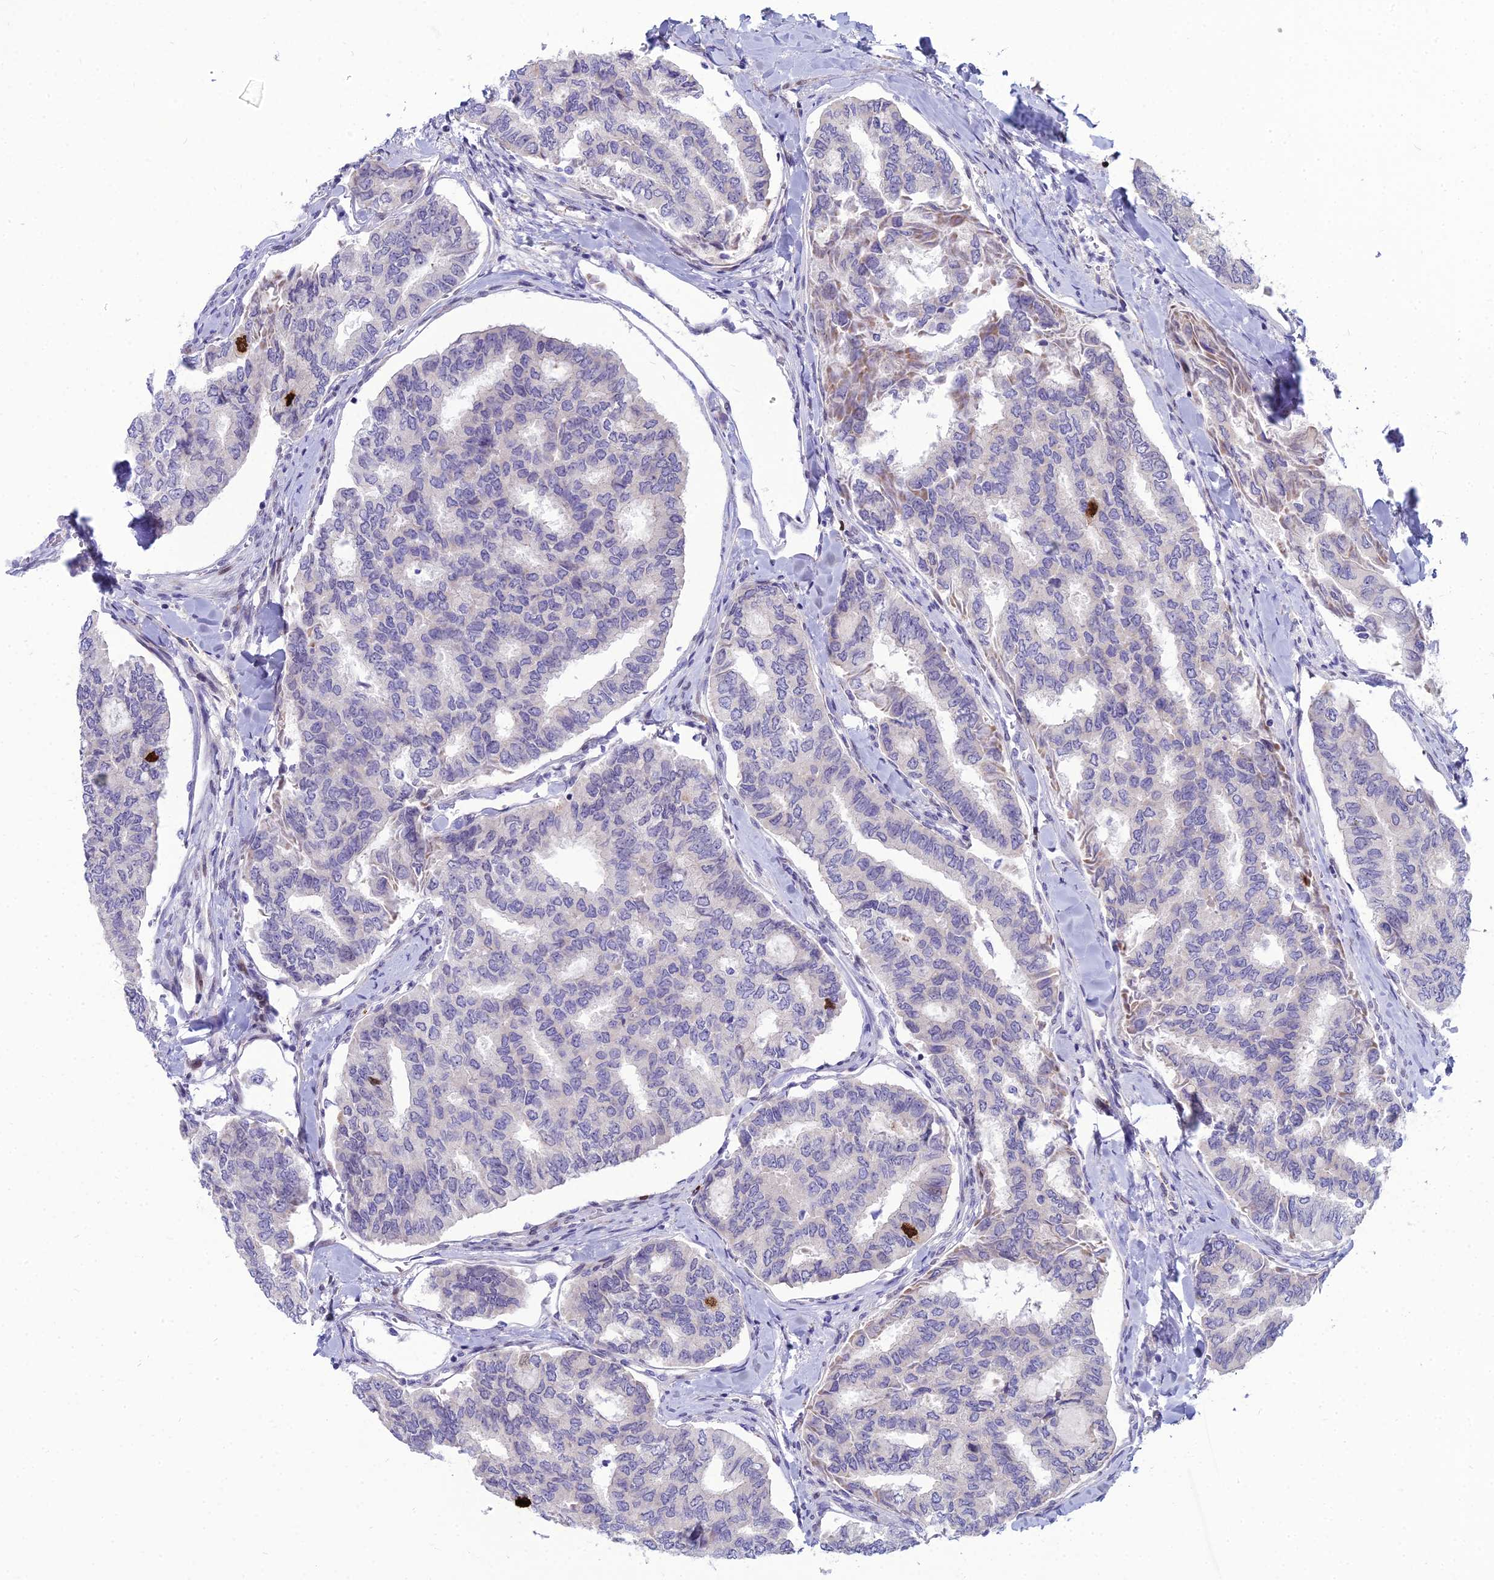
{"staining": {"intensity": "moderate", "quantity": "<25%", "location": "nuclear"}, "tissue": "thyroid cancer", "cell_type": "Tumor cells", "image_type": "cancer", "snomed": [{"axis": "morphology", "description": "Papillary adenocarcinoma, NOS"}, {"axis": "topography", "description": "Thyroid gland"}], "caption": "Tumor cells reveal low levels of moderate nuclear staining in about <25% of cells in human papillary adenocarcinoma (thyroid).", "gene": "NUSAP1", "patient": {"sex": "female", "age": 35}}